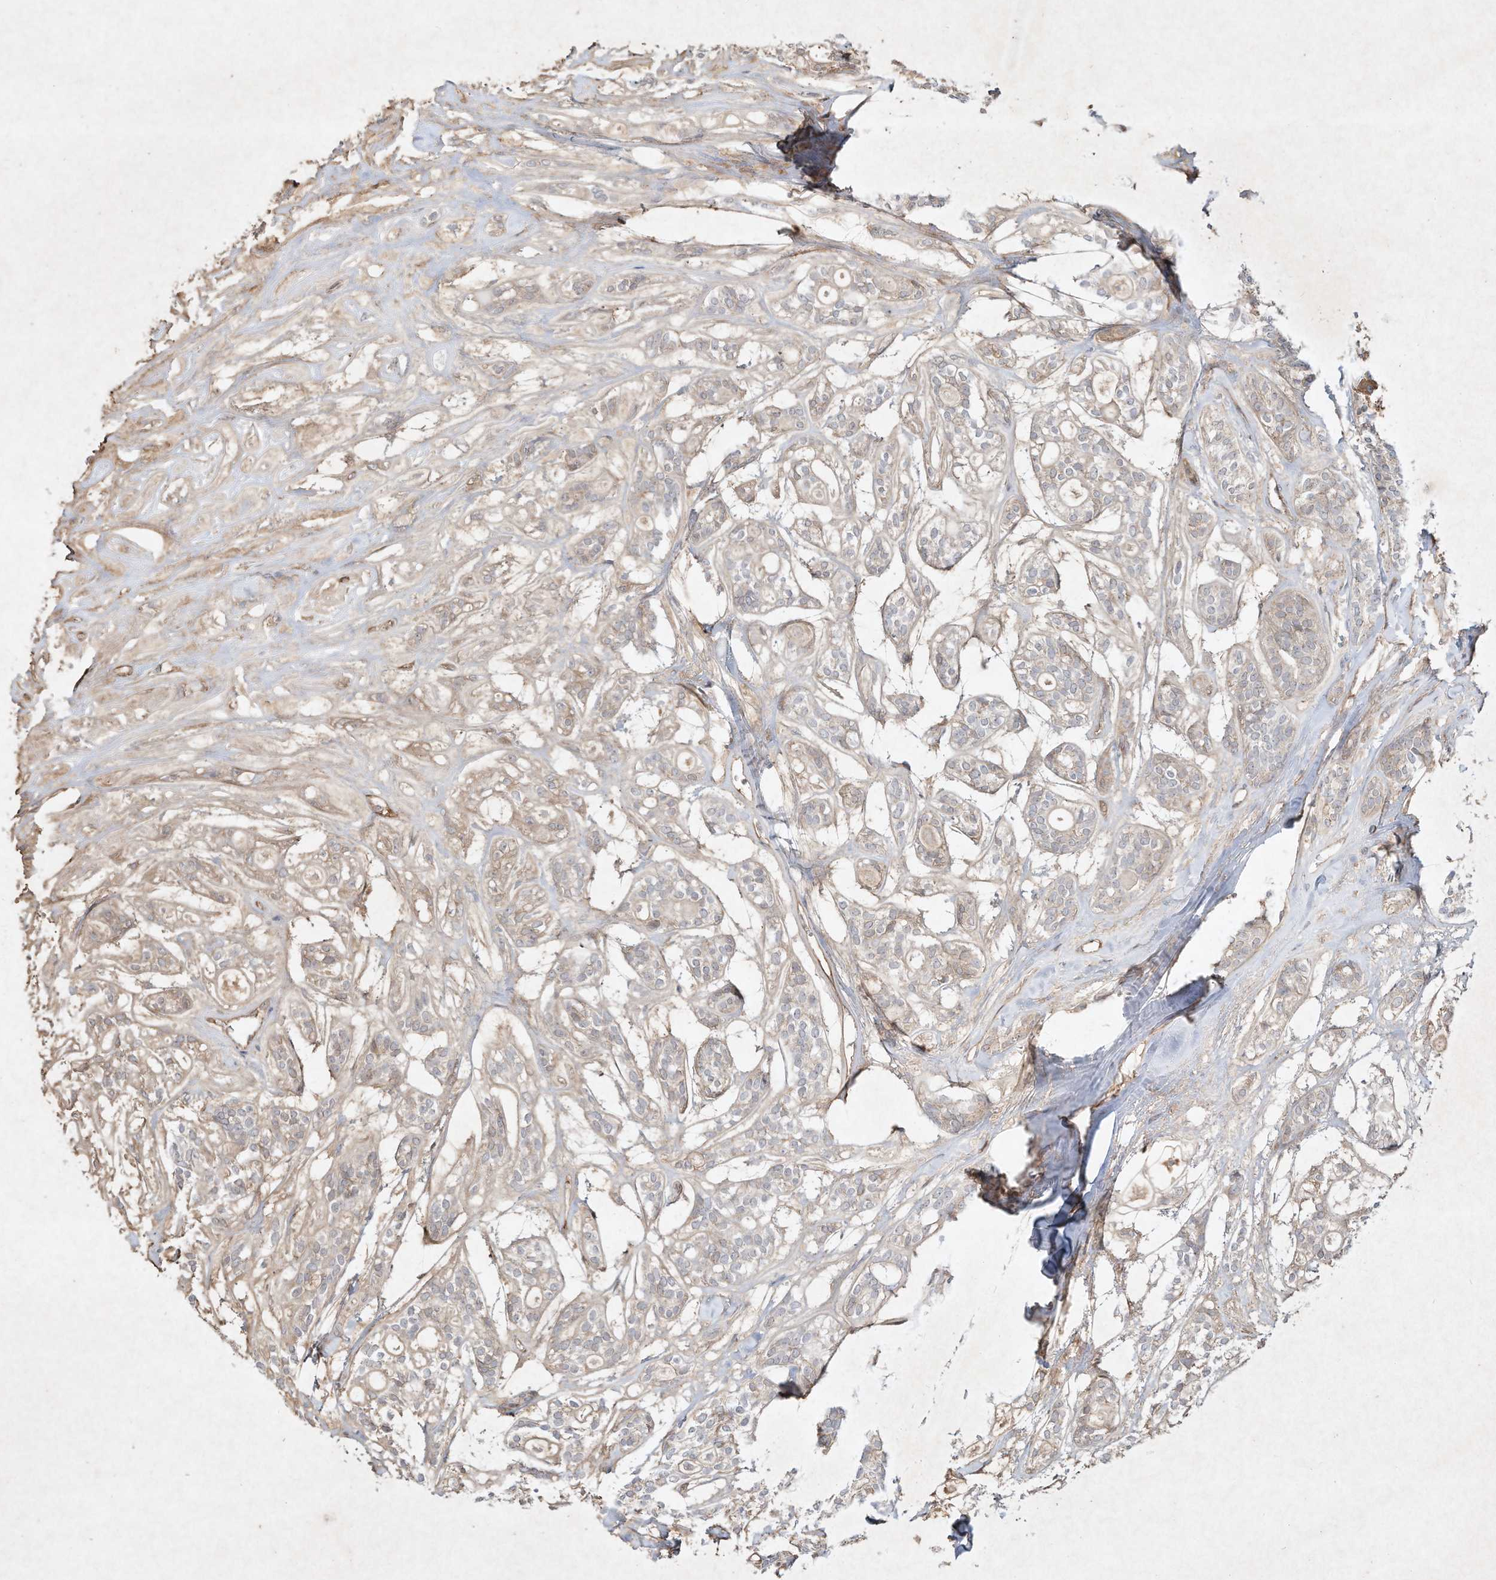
{"staining": {"intensity": "negative", "quantity": "none", "location": "none"}, "tissue": "head and neck cancer", "cell_type": "Tumor cells", "image_type": "cancer", "snomed": [{"axis": "morphology", "description": "Adenocarcinoma, NOS"}, {"axis": "topography", "description": "Head-Neck"}], "caption": "An immunohistochemistry image of head and neck cancer (adenocarcinoma) is shown. There is no staining in tumor cells of head and neck cancer (adenocarcinoma).", "gene": "HTR5A", "patient": {"sex": "male", "age": 66}}